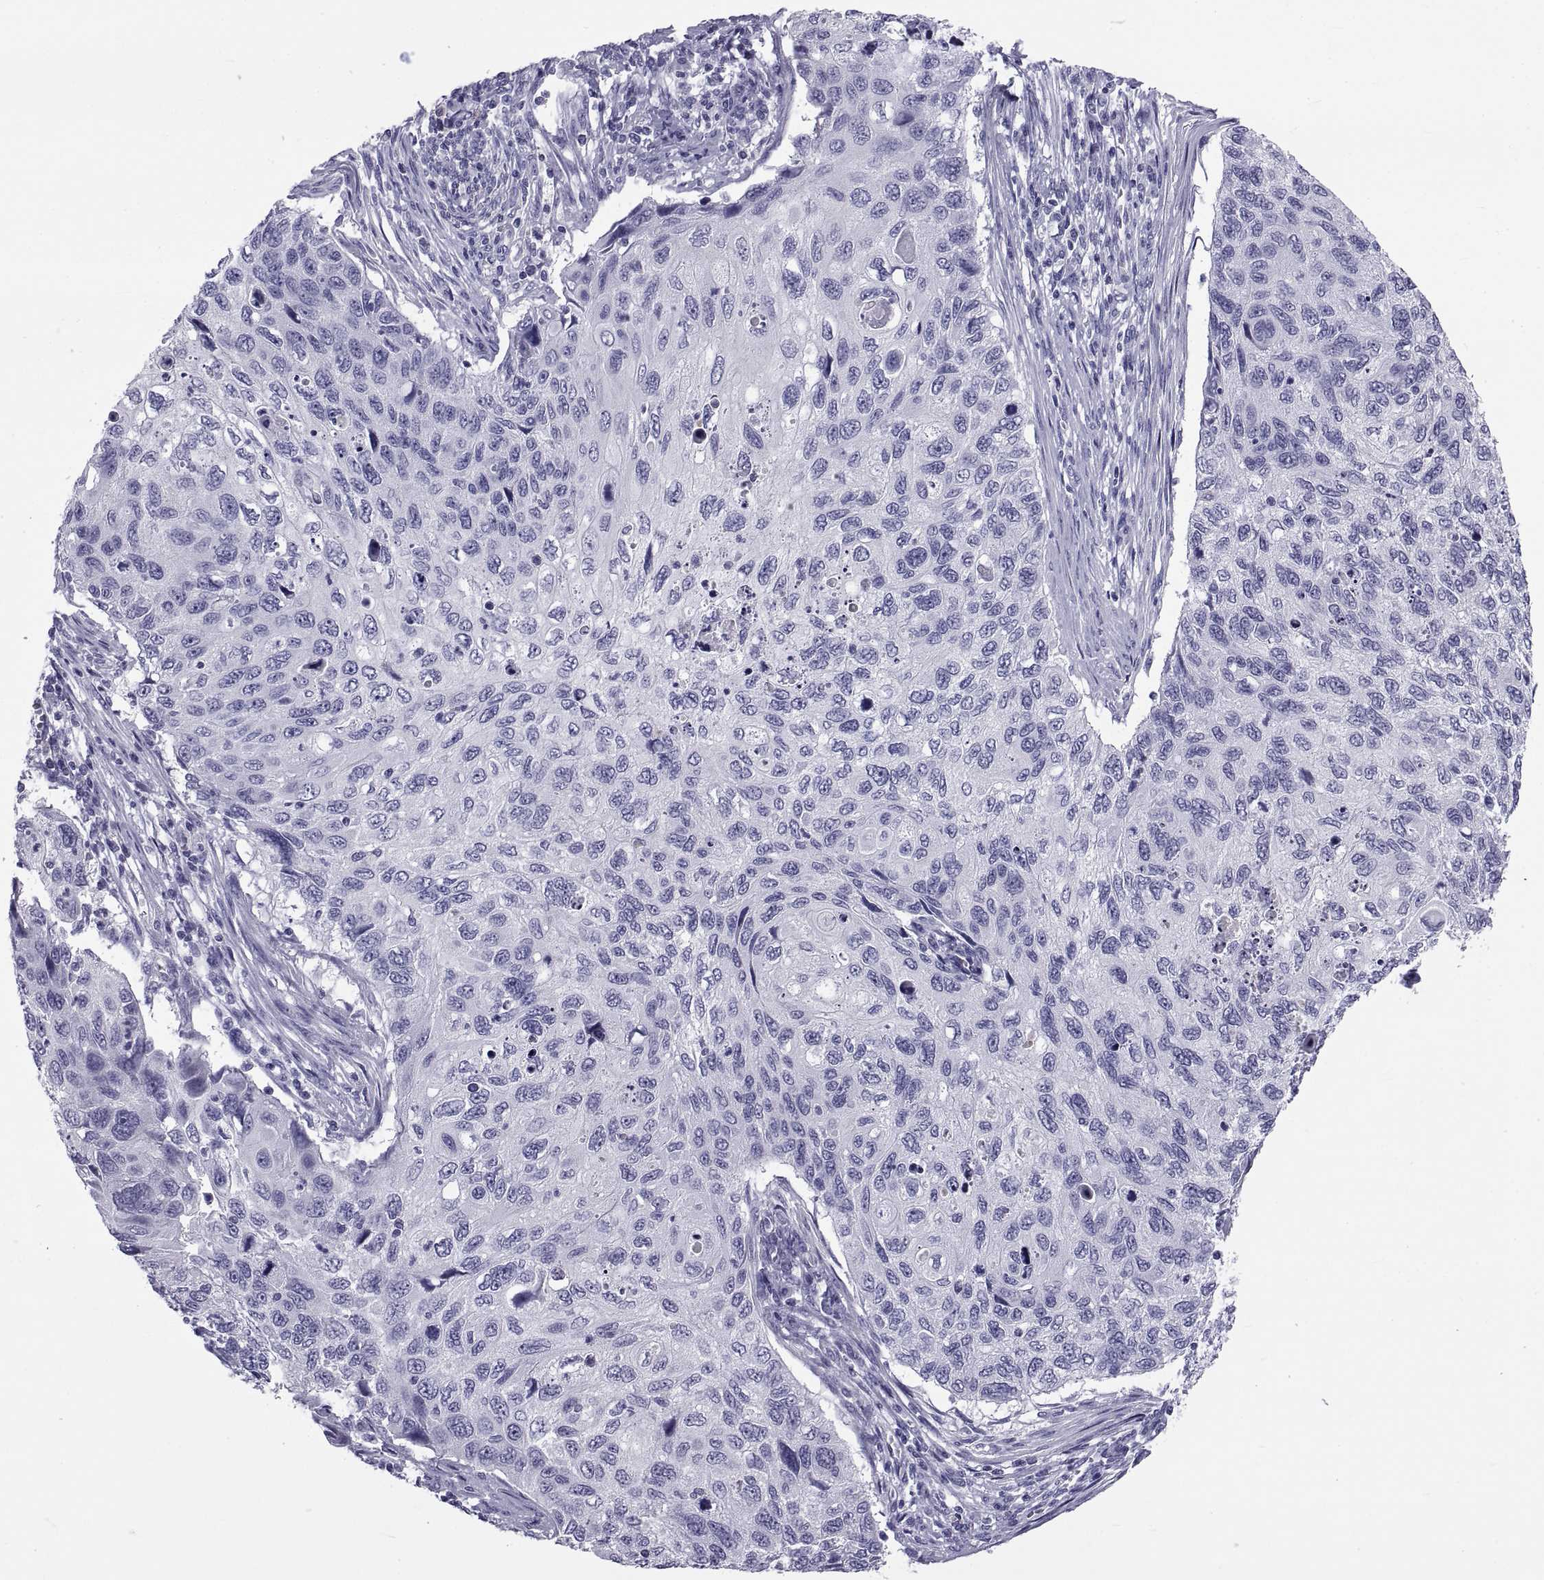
{"staining": {"intensity": "negative", "quantity": "none", "location": "none"}, "tissue": "cervical cancer", "cell_type": "Tumor cells", "image_type": "cancer", "snomed": [{"axis": "morphology", "description": "Squamous cell carcinoma, NOS"}, {"axis": "topography", "description": "Cervix"}], "caption": "An immunohistochemistry micrograph of squamous cell carcinoma (cervical) is shown. There is no staining in tumor cells of squamous cell carcinoma (cervical).", "gene": "NPTX2", "patient": {"sex": "female", "age": 70}}